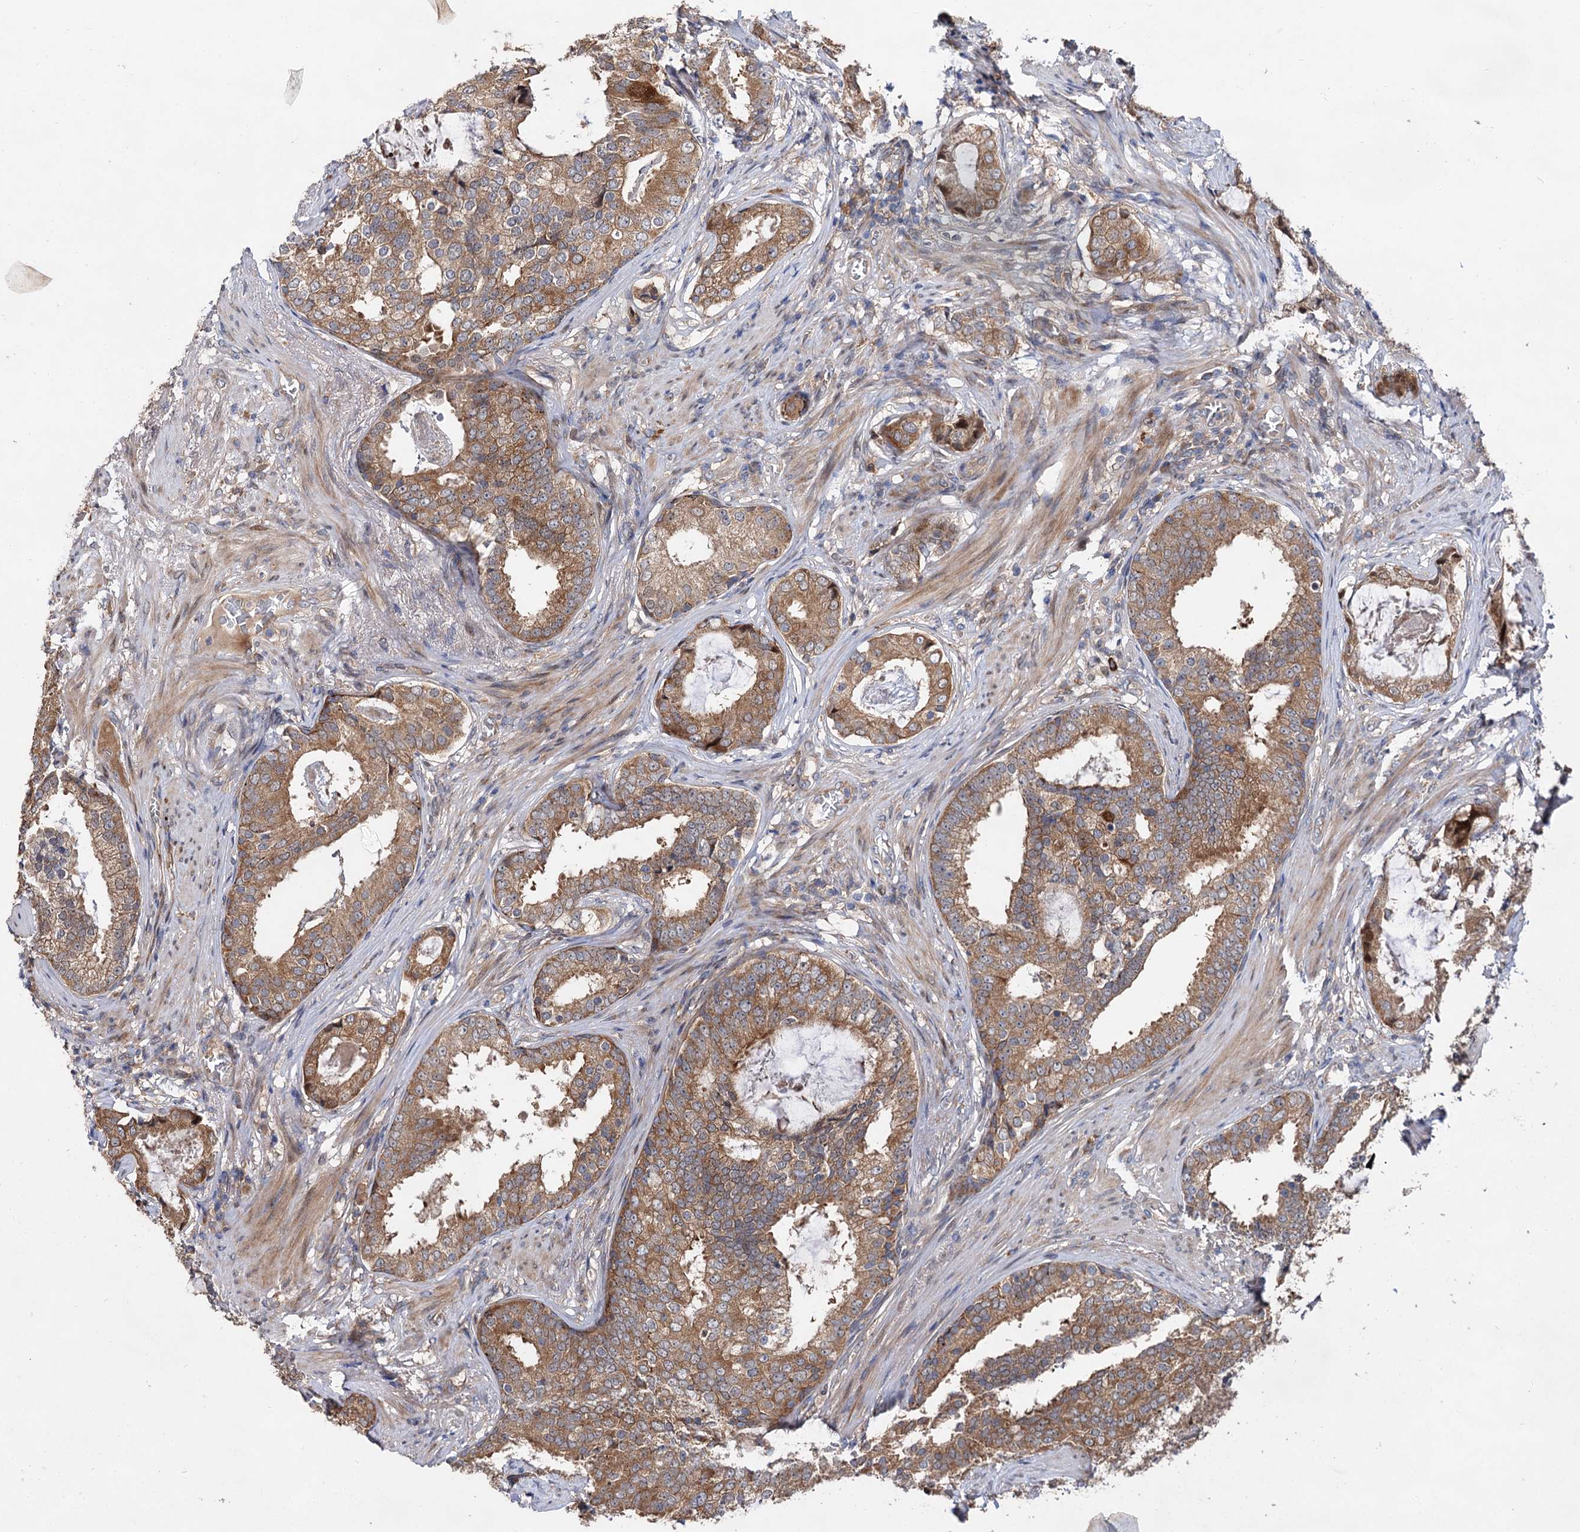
{"staining": {"intensity": "moderate", "quantity": ">75%", "location": "cytoplasmic/membranous"}, "tissue": "prostate cancer", "cell_type": "Tumor cells", "image_type": "cancer", "snomed": [{"axis": "morphology", "description": "Adenocarcinoma, Low grade"}, {"axis": "topography", "description": "Prostate"}], "caption": "Protein staining of prostate cancer tissue shows moderate cytoplasmic/membranous positivity in about >75% of tumor cells.", "gene": "NAA25", "patient": {"sex": "male", "age": 71}}